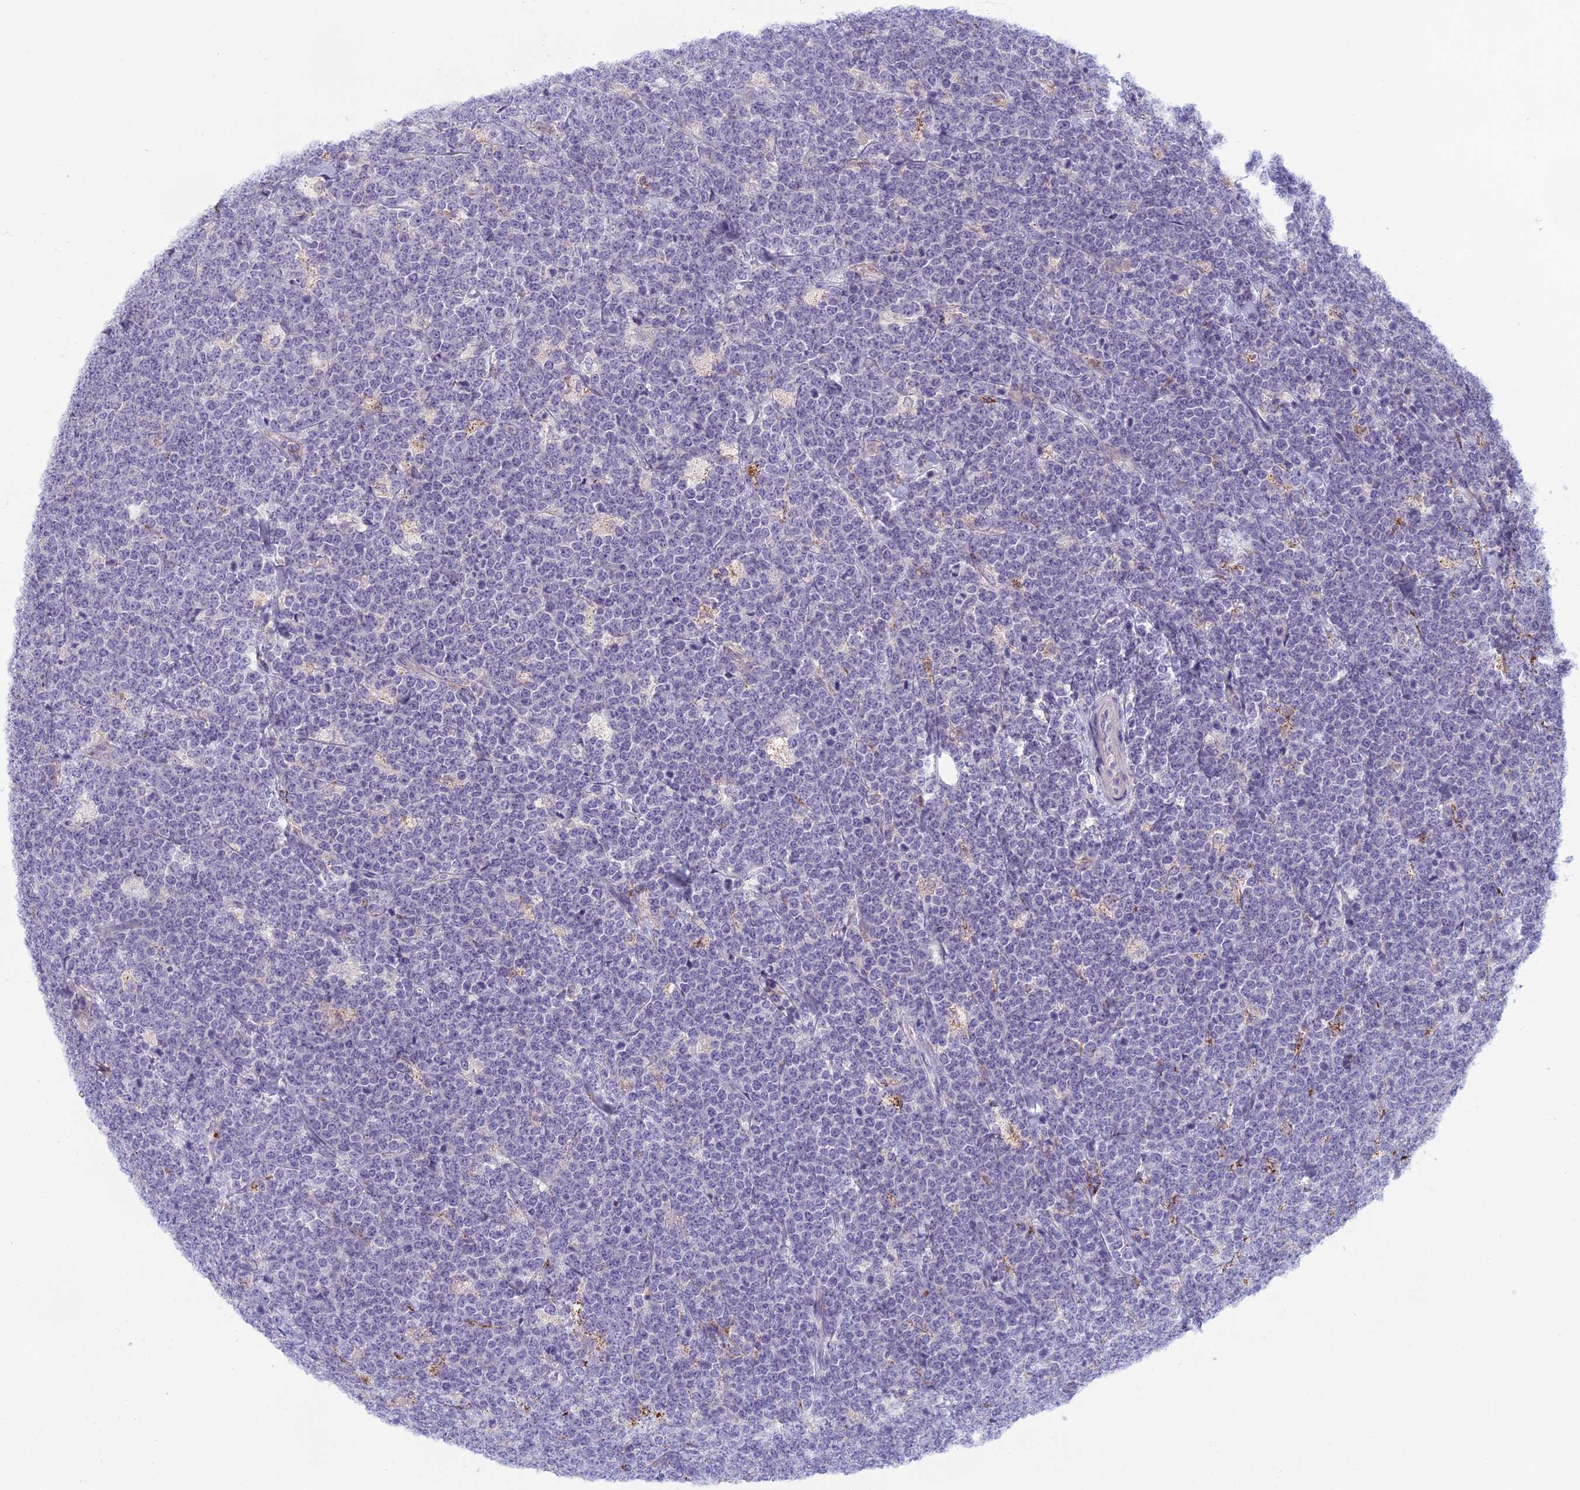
{"staining": {"intensity": "negative", "quantity": "none", "location": "none"}, "tissue": "lymphoma", "cell_type": "Tumor cells", "image_type": "cancer", "snomed": [{"axis": "morphology", "description": "Malignant lymphoma, non-Hodgkin's type, High grade"}, {"axis": "topography", "description": "Small intestine"}], "caption": "Immunohistochemistry (IHC) image of lymphoma stained for a protein (brown), which shows no positivity in tumor cells. (DAB IHC visualized using brightfield microscopy, high magnification).", "gene": "SEMA7A", "patient": {"sex": "male", "age": 8}}